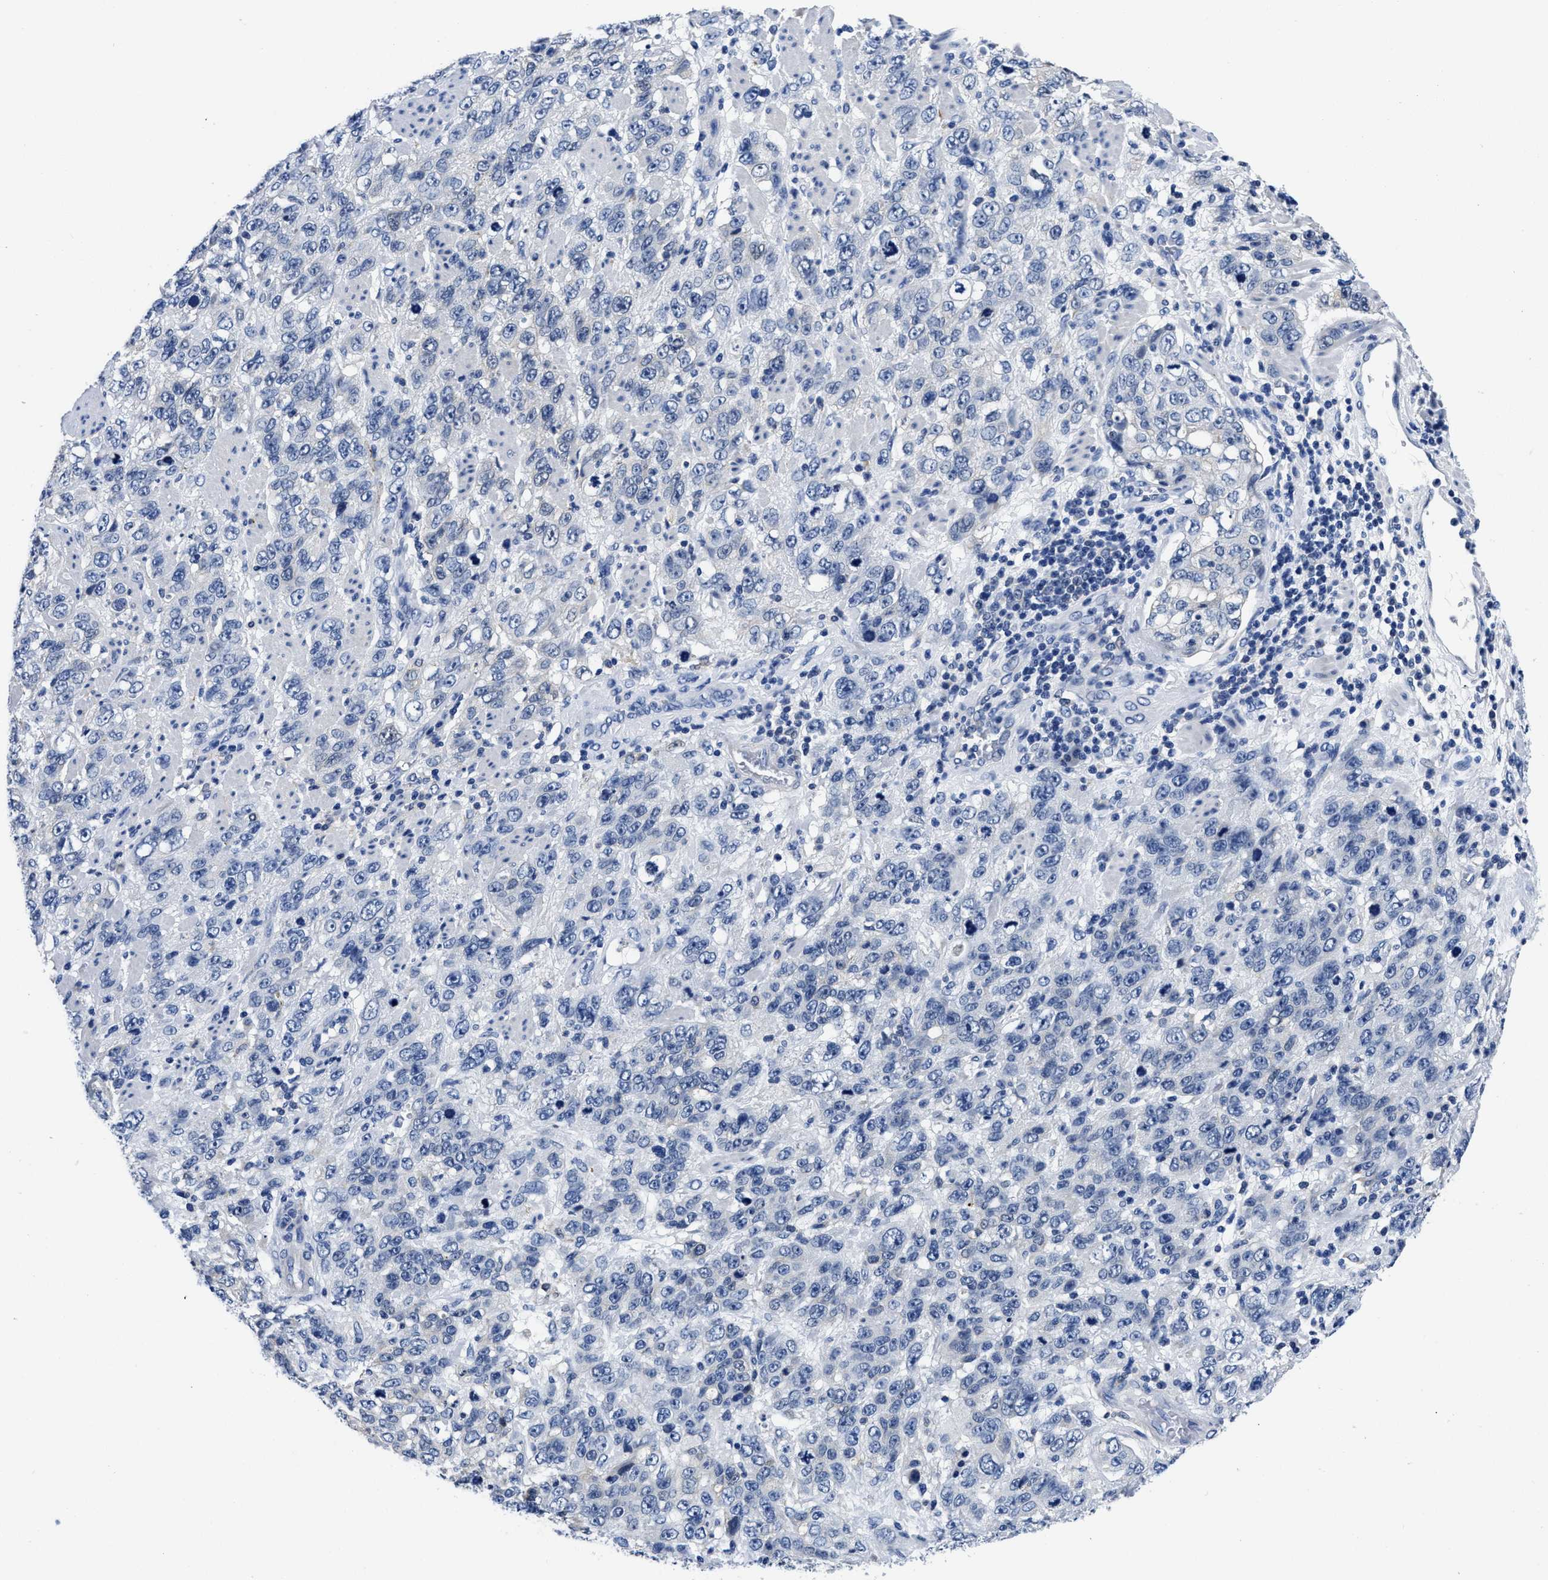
{"staining": {"intensity": "negative", "quantity": "none", "location": "none"}, "tissue": "stomach cancer", "cell_type": "Tumor cells", "image_type": "cancer", "snomed": [{"axis": "morphology", "description": "Adenocarcinoma, NOS"}, {"axis": "topography", "description": "Stomach"}], "caption": "A high-resolution histopathology image shows immunohistochemistry (IHC) staining of stomach cancer, which reveals no significant staining in tumor cells. Nuclei are stained in blue.", "gene": "SLC35F1", "patient": {"sex": "male", "age": 48}}